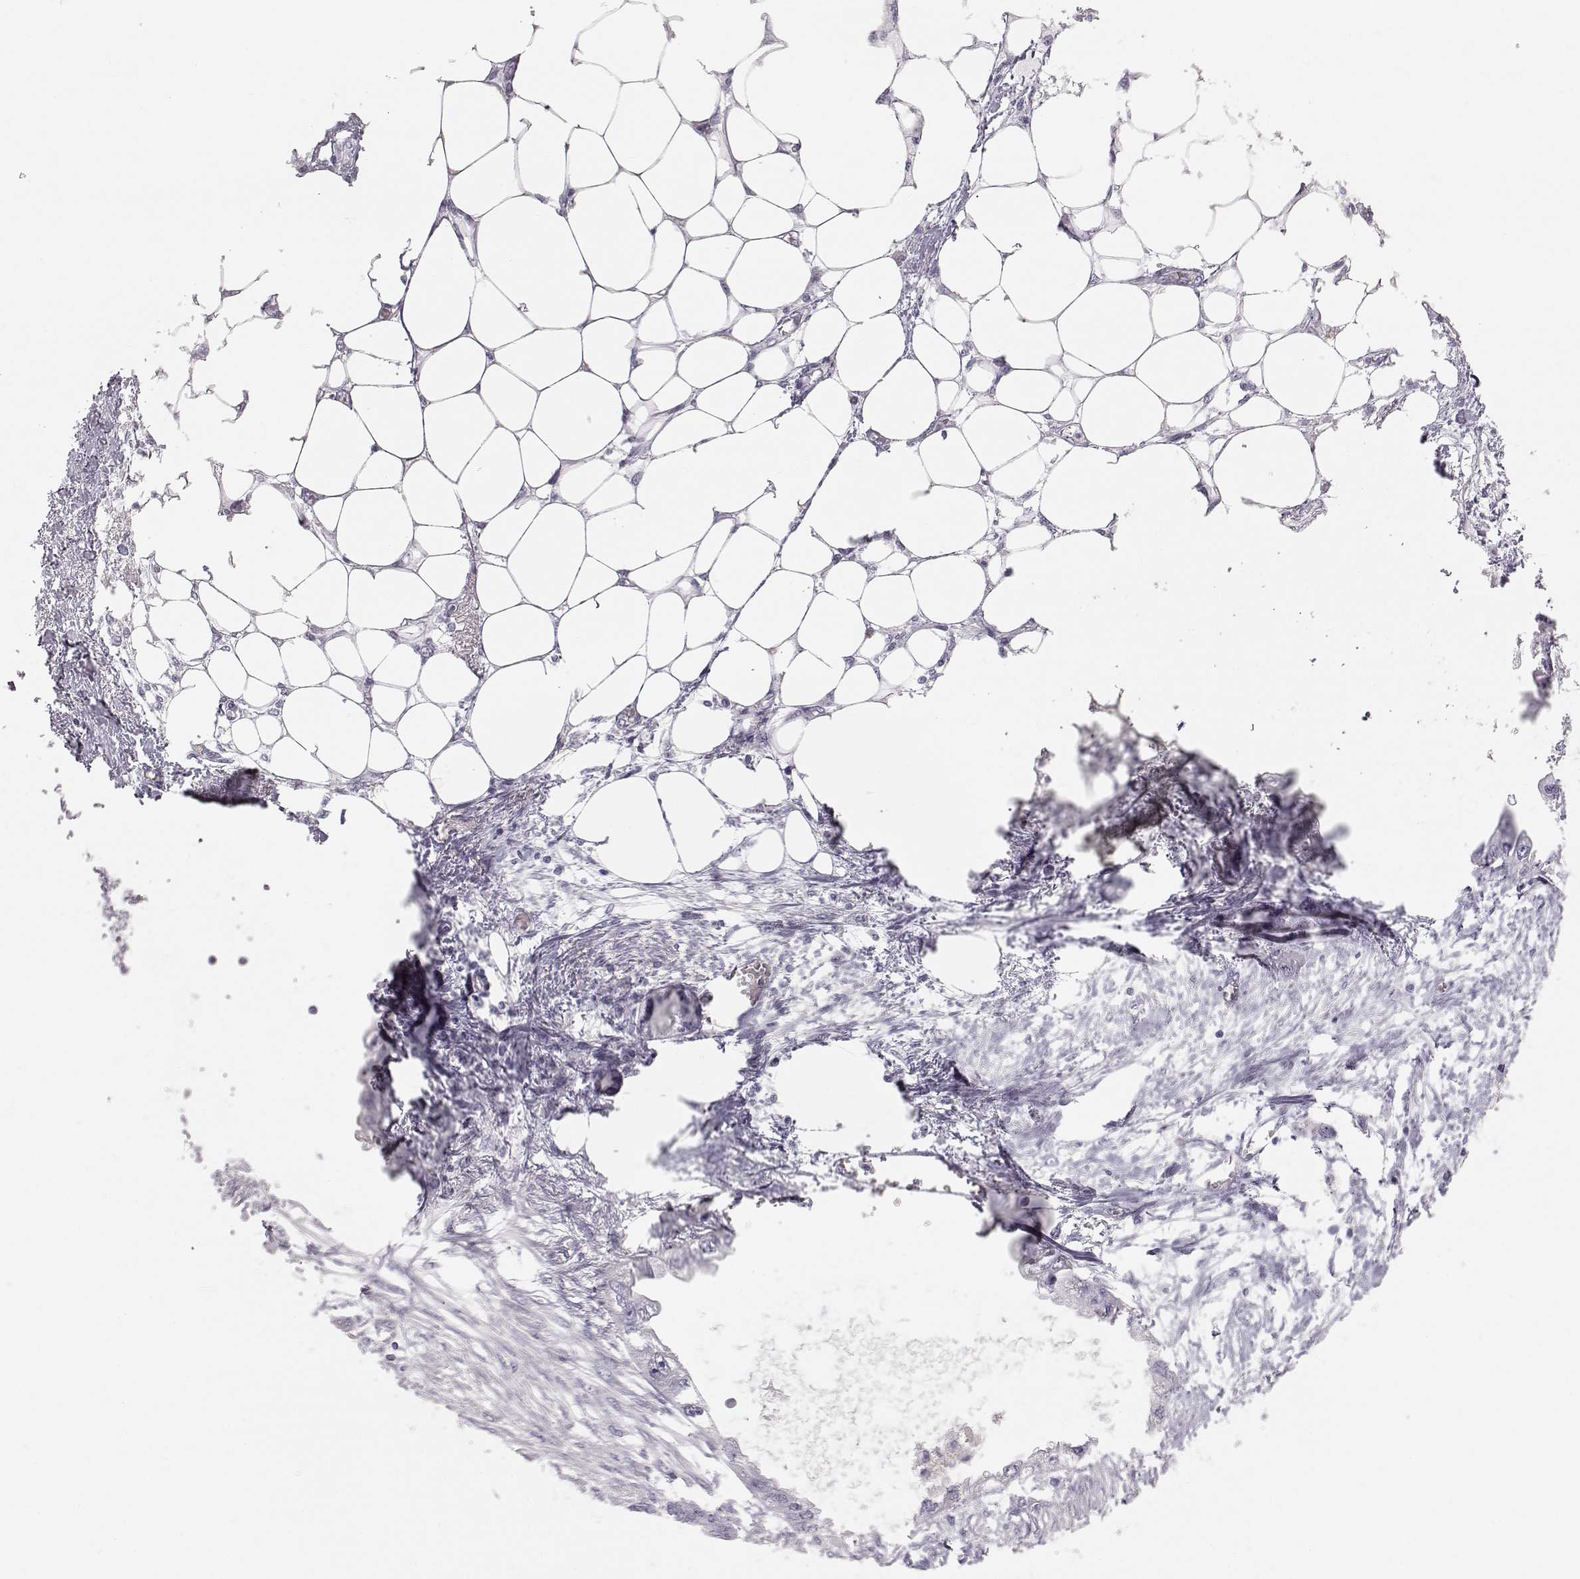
{"staining": {"intensity": "negative", "quantity": "none", "location": "none"}, "tissue": "endometrial cancer", "cell_type": "Tumor cells", "image_type": "cancer", "snomed": [{"axis": "morphology", "description": "Adenocarcinoma, NOS"}, {"axis": "morphology", "description": "Adenocarcinoma, metastatic, NOS"}, {"axis": "topography", "description": "Adipose tissue"}, {"axis": "topography", "description": "Endometrium"}], "caption": "DAB (3,3'-diaminobenzidine) immunohistochemical staining of endometrial cancer displays no significant positivity in tumor cells.", "gene": "KRTAP16-1", "patient": {"sex": "female", "age": 67}}